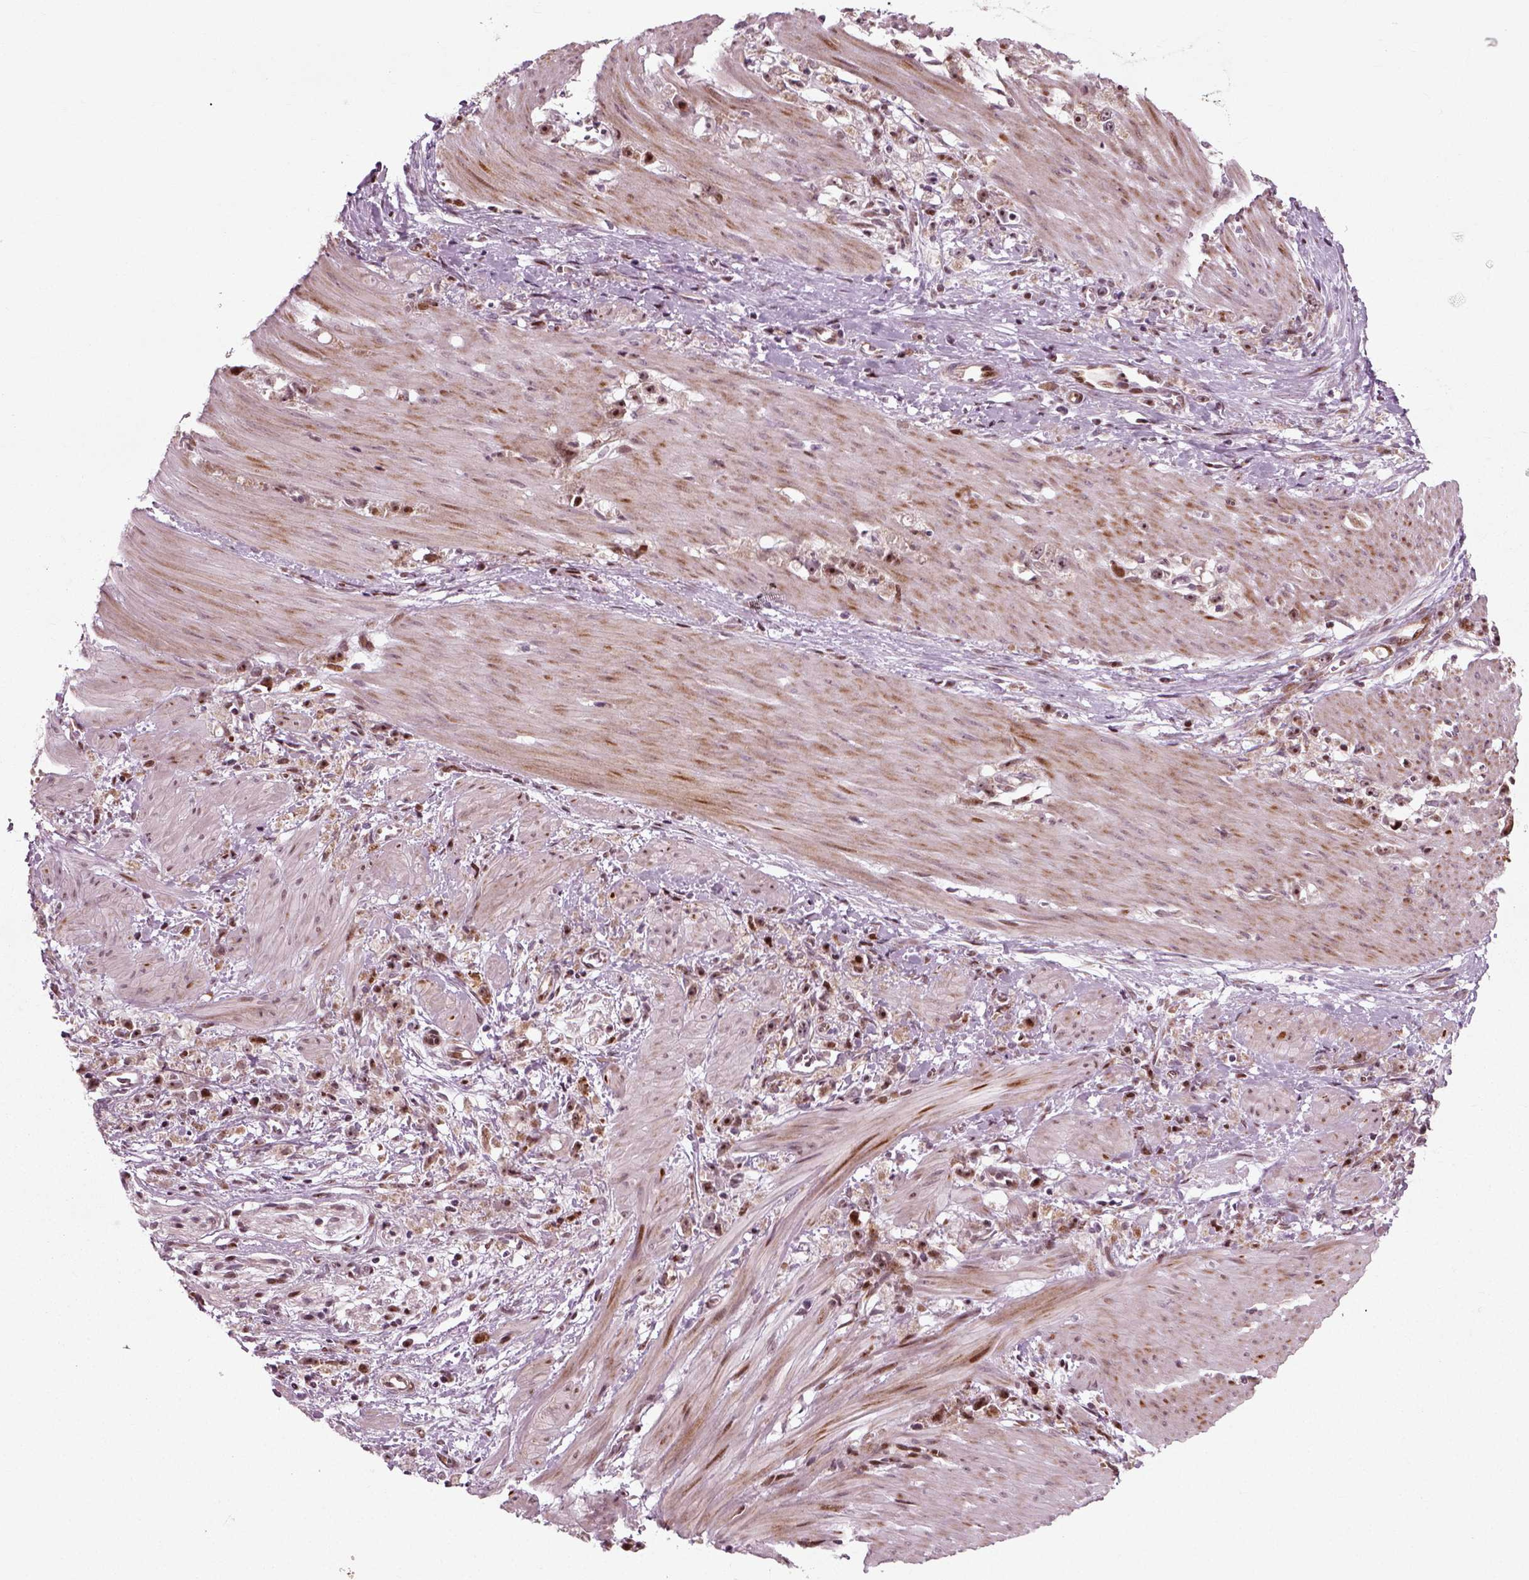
{"staining": {"intensity": "strong", "quantity": ">75%", "location": "nuclear"}, "tissue": "stomach cancer", "cell_type": "Tumor cells", "image_type": "cancer", "snomed": [{"axis": "morphology", "description": "Adenocarcinoma, NOS"}, {"axis": "topography", "description": "Stomach"}], "caption": "Immunohistochemistry (IHC) staining of stomach cancer (adenocarcinoma), which exhibits high levels of strong nuclear expression in approximately >75% of tumor cells indicating strong nuclear protein expression. The staining was performed using DAB (3,3'-diaminobenzidine) (brown) for protein detection and nuclei were counterstained in hematoxylin (blue).", "gene": "CDC14A", "patient": {"sex": "female", "age": 59}}